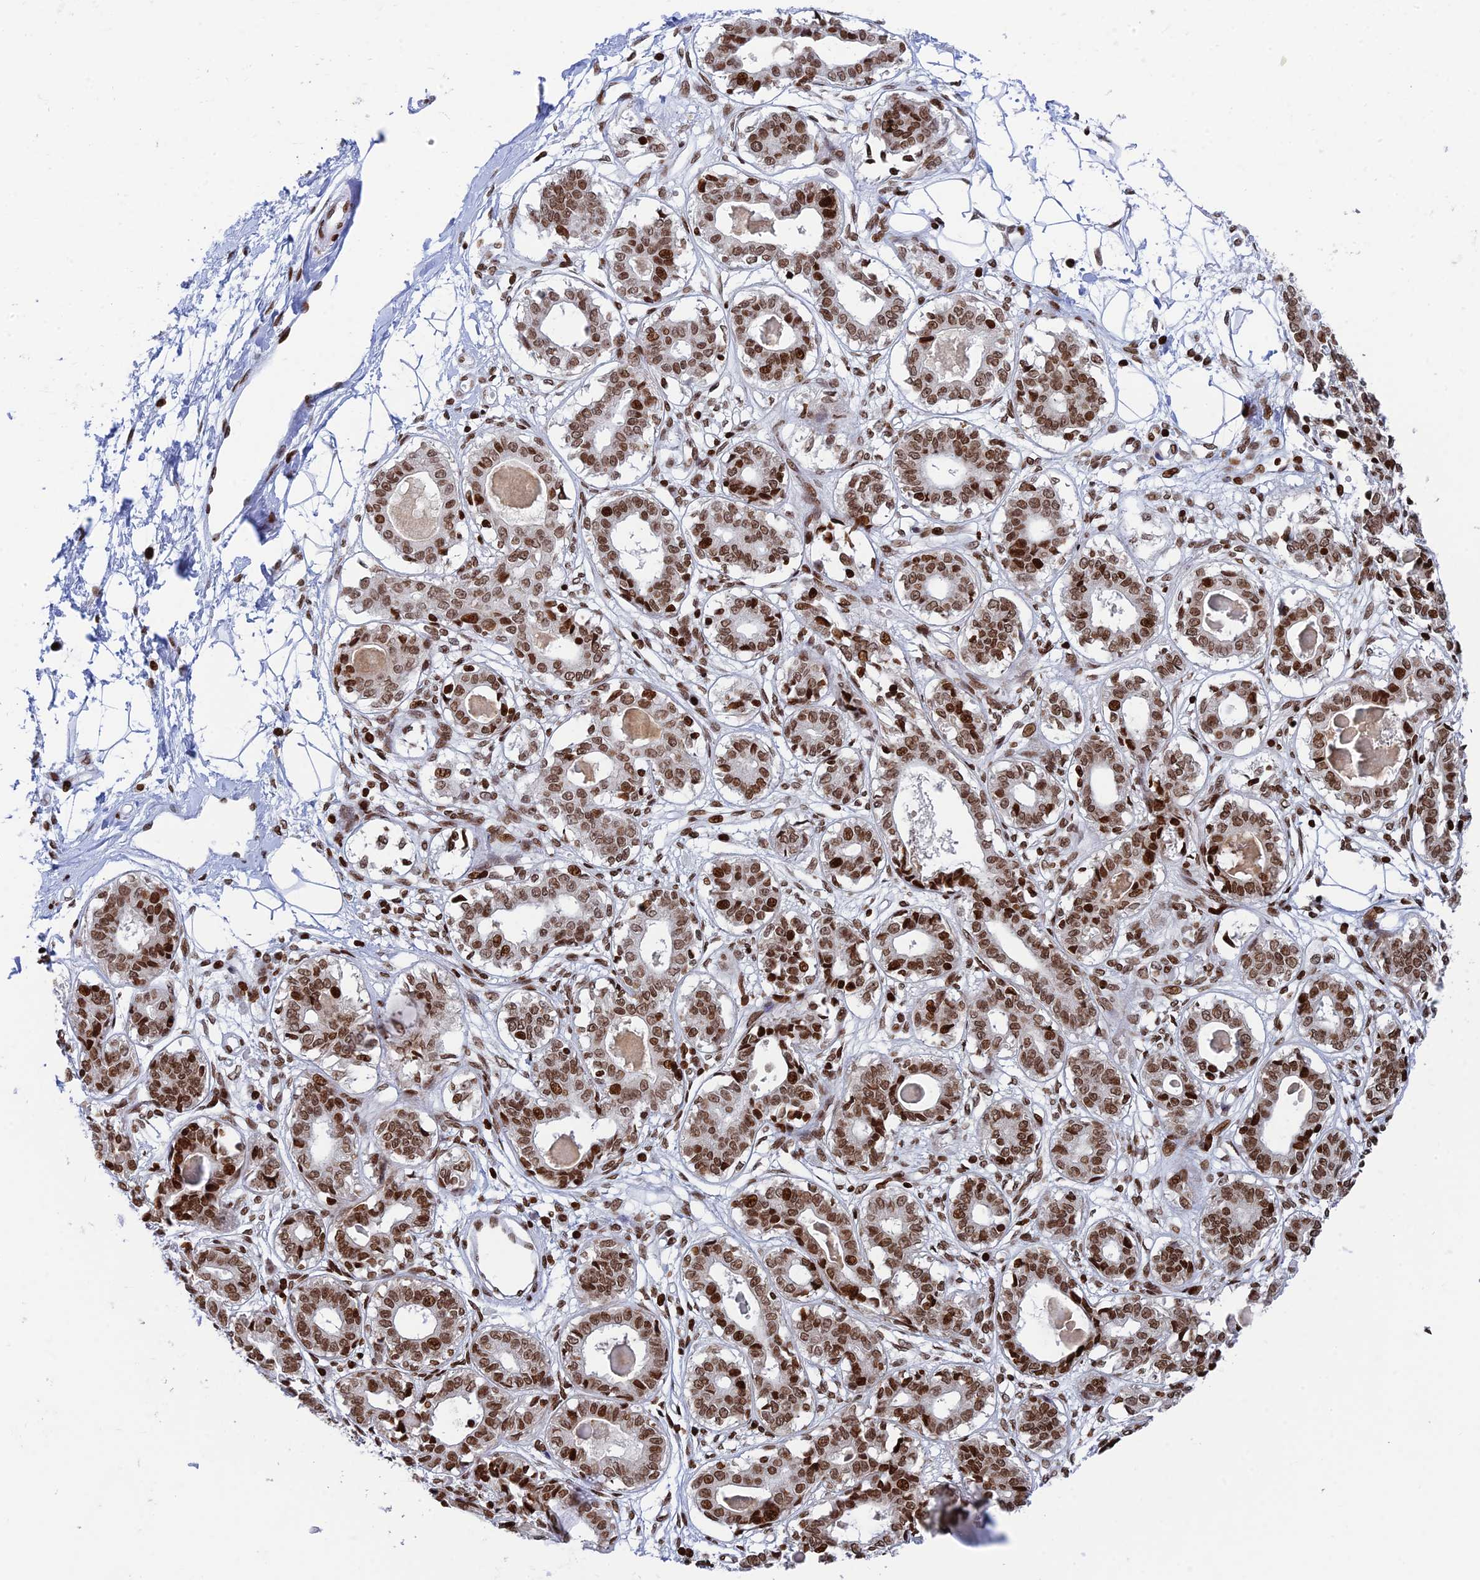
{"staining": {"intensity": "strong", "quantity": ">75%", "location": "nuclear"}, "tissue": "breast", "cell_type": "Adipocytes", "image_type": "normal", "snomed": [{"axis": "morphology", "description": "Normal tissue, NOS"}, {"axis": "topography", "description": "Breast"}], "caption": "Approximately >75% of adipocytes in unremarkable breast demonstrate strong nuclear protein staining as visualized by brown immunohistochemical staining.", "gene": "RPAP1", "patient": {"sex": "female", "age": 45}}